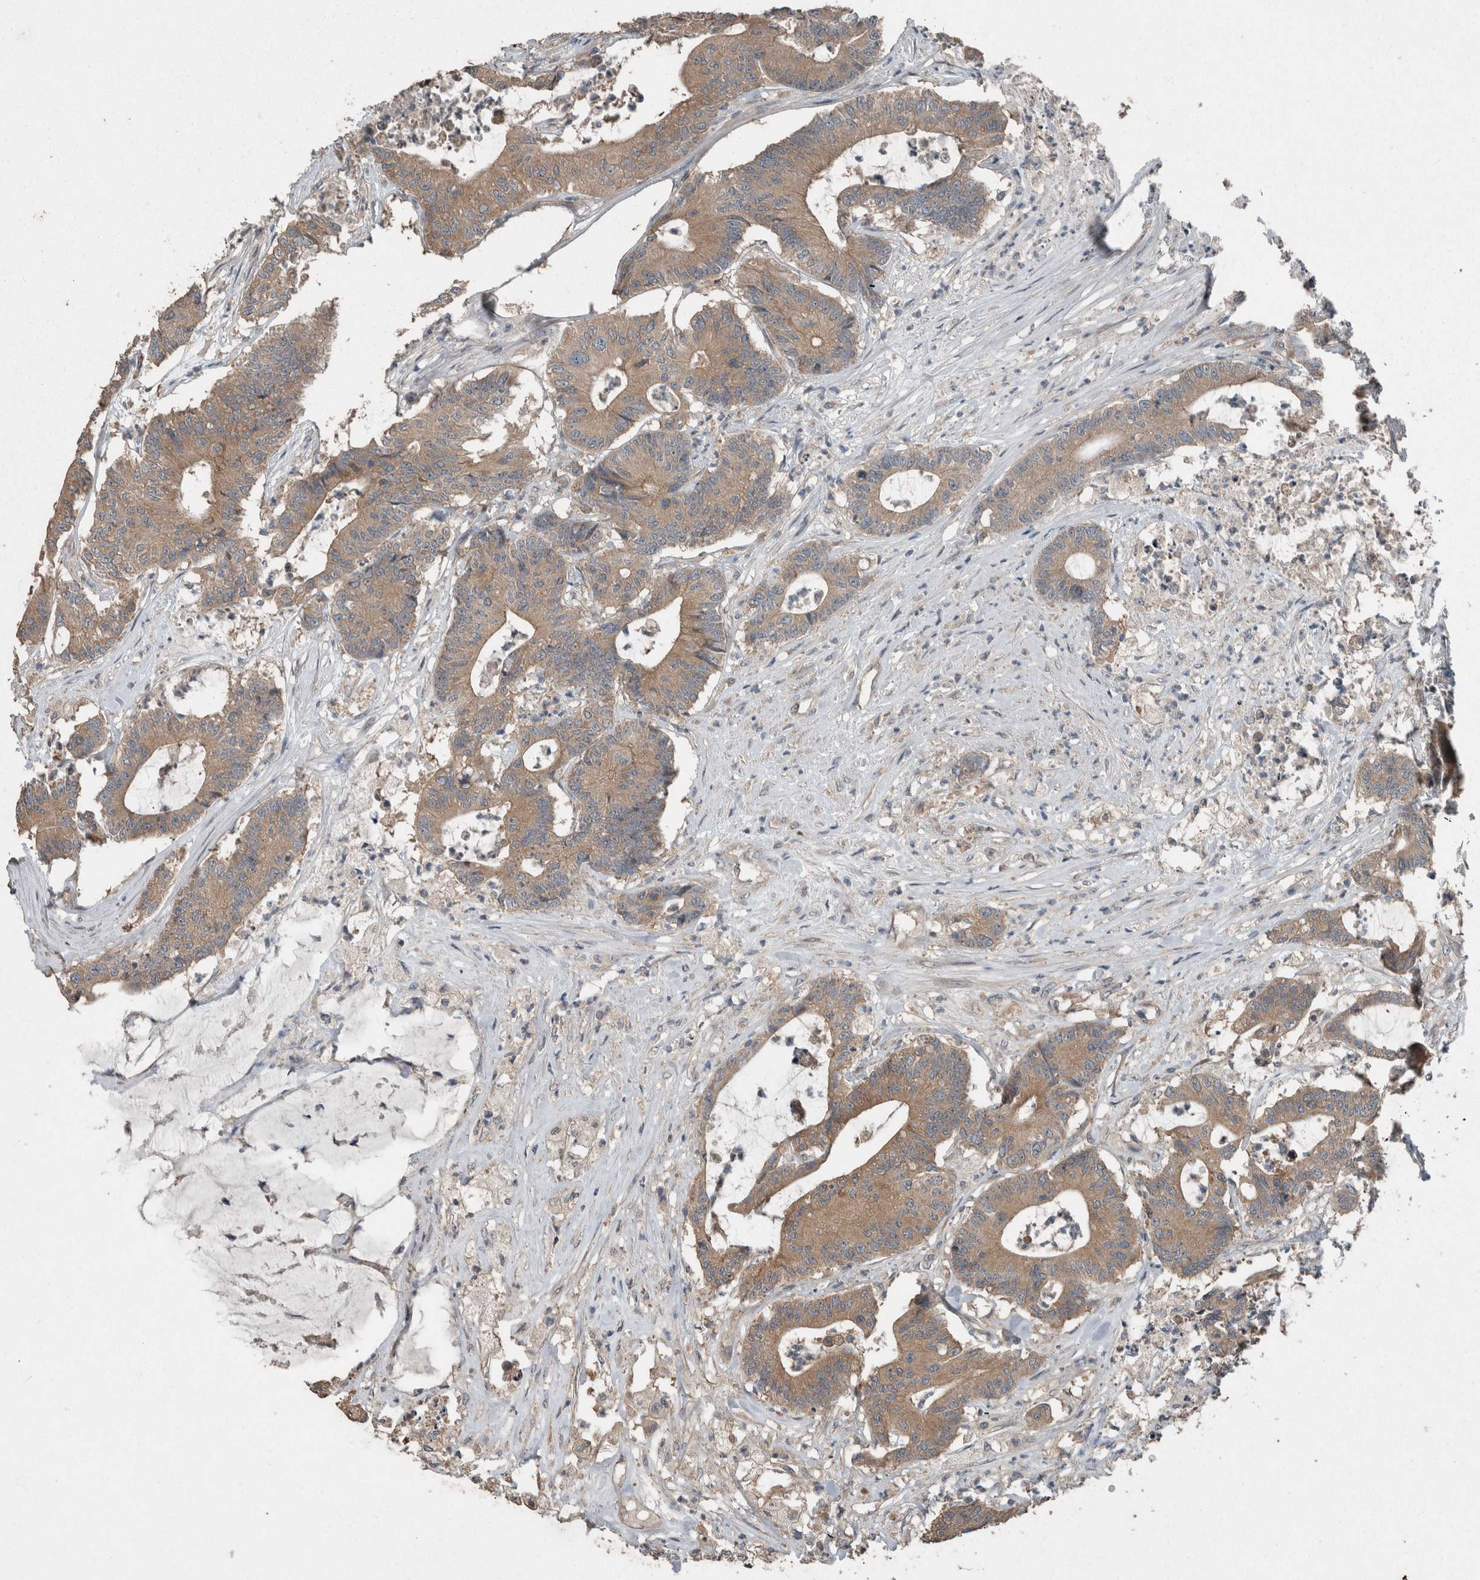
{"staining": {"intensity": "moderate", "quantity": ">75%", "location": "cytoplasmic/membranous"}, "tissue": "colorectal cancer", "cell_type": "Tumor cells", "image_type": "cancer", "snomed": [{"axis": "morphology", "description": "Adenocarcinoma, NOS"}, {"axis": "topography", "description": "Colon"}], "caption": "Immunohistochemistry staining of adenocarcinoma (colorectal), which exhibits medium levels of moderate cytoplasmic/membranous staining in approximately >75% of tumor cells indicating moderate cytoplasmic/membranous protein positivity. The staining was performed using DAB (brown) for protein detection and nuclei were counterstained in hematoxylin (blue).", "gene": "KNTC1", "patient": {"sex": "female", "age": 84}}